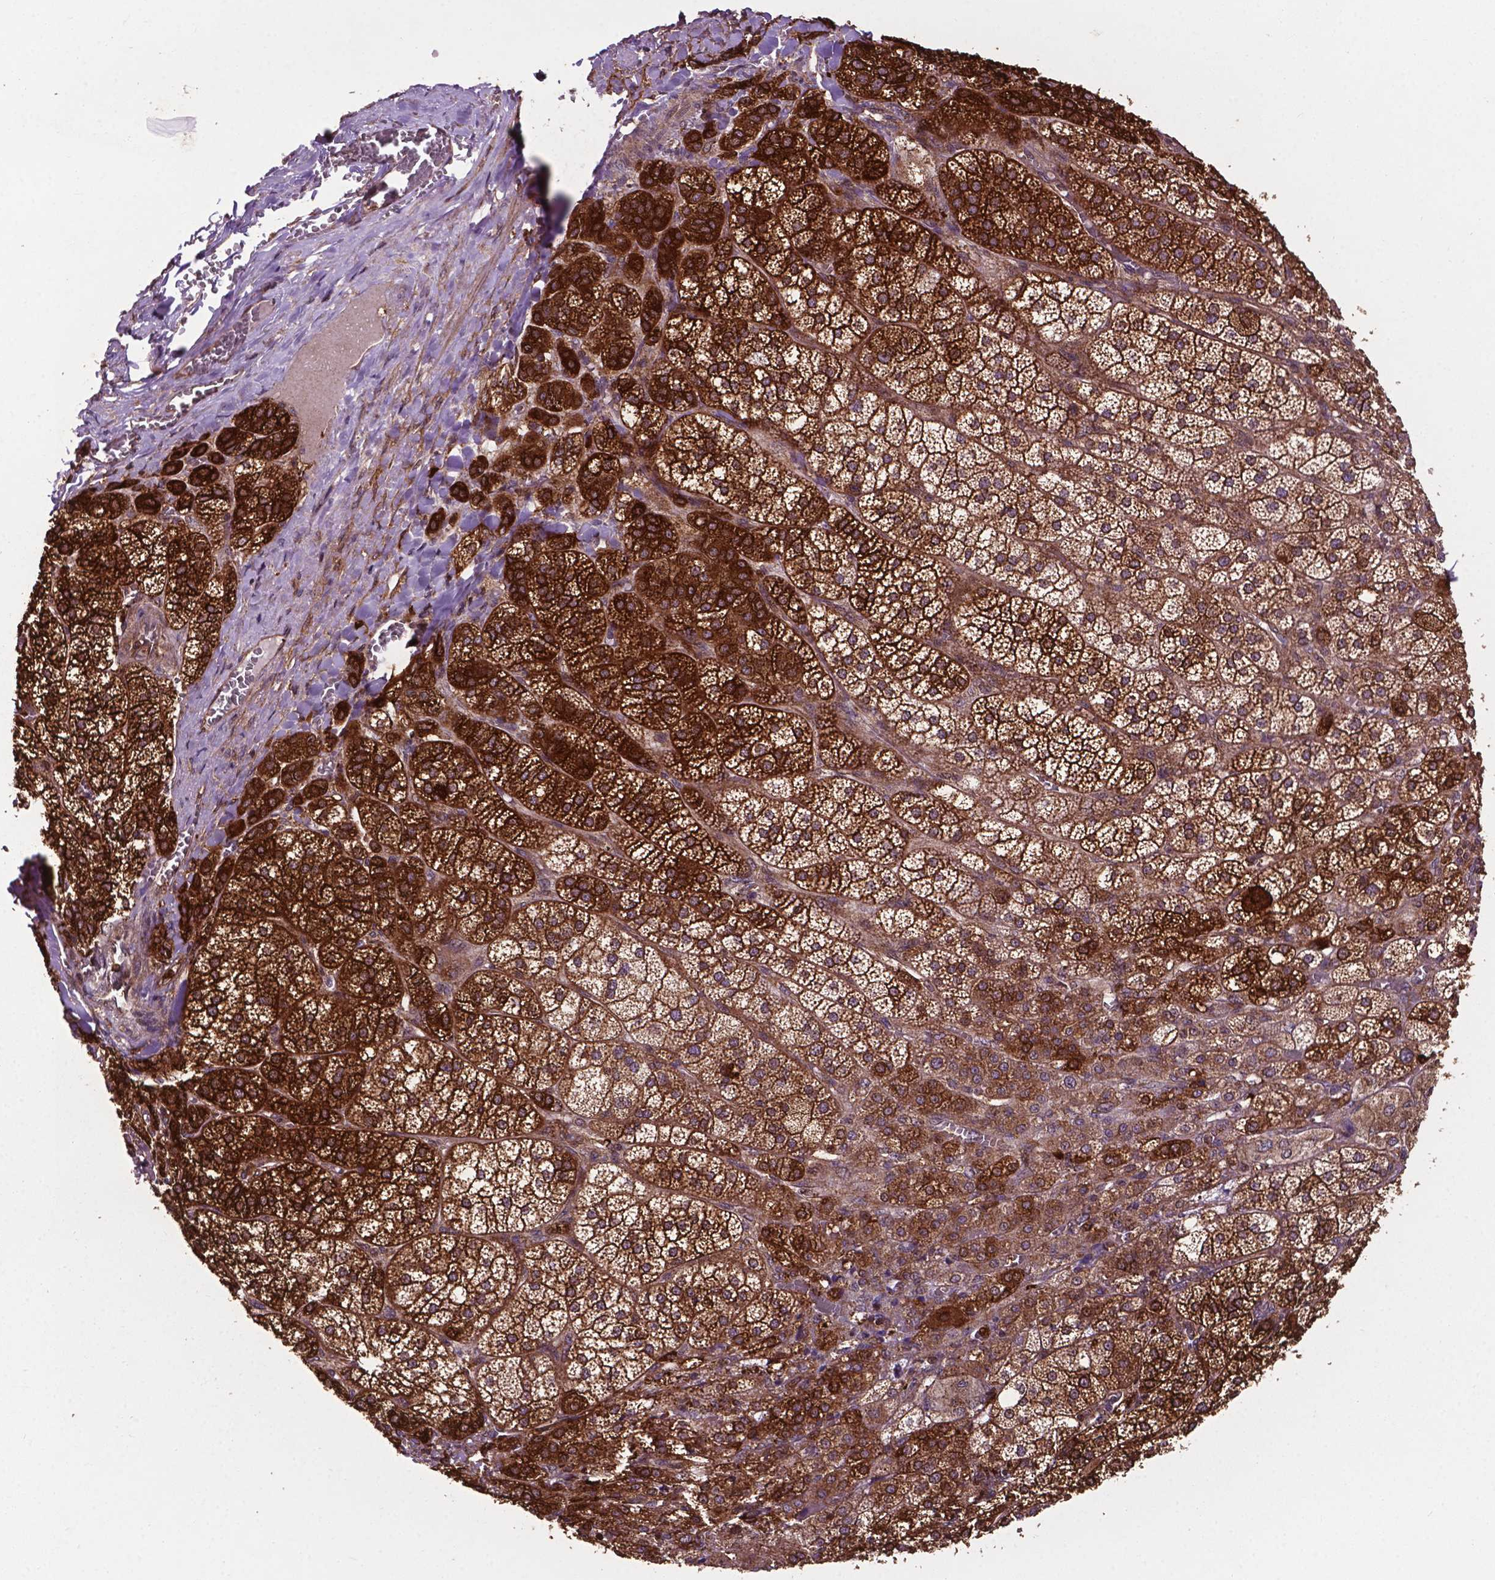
{"staining": {"intensity": "strong", "quantity": ">75%", "location": "cytoplasmic/membranous"}, "tissue": "adrenal gland", "cell_type": "Glandular cells", "image_type": "normal", "snomed": [{"axis": "morphology", "description": "Normal tissue, NOS"}, {"axis": "topography", "description": "Adrenal gland"}], "caption": "A histopathology image showing strong cytoplasmic/membranous positivity in approximately >75% of glandular cells in benign adrenal gland, as visualized by brown immunohistochemical staining.", "gene": "SMAD3", "patient": {"sex": "female", "age": 60}}